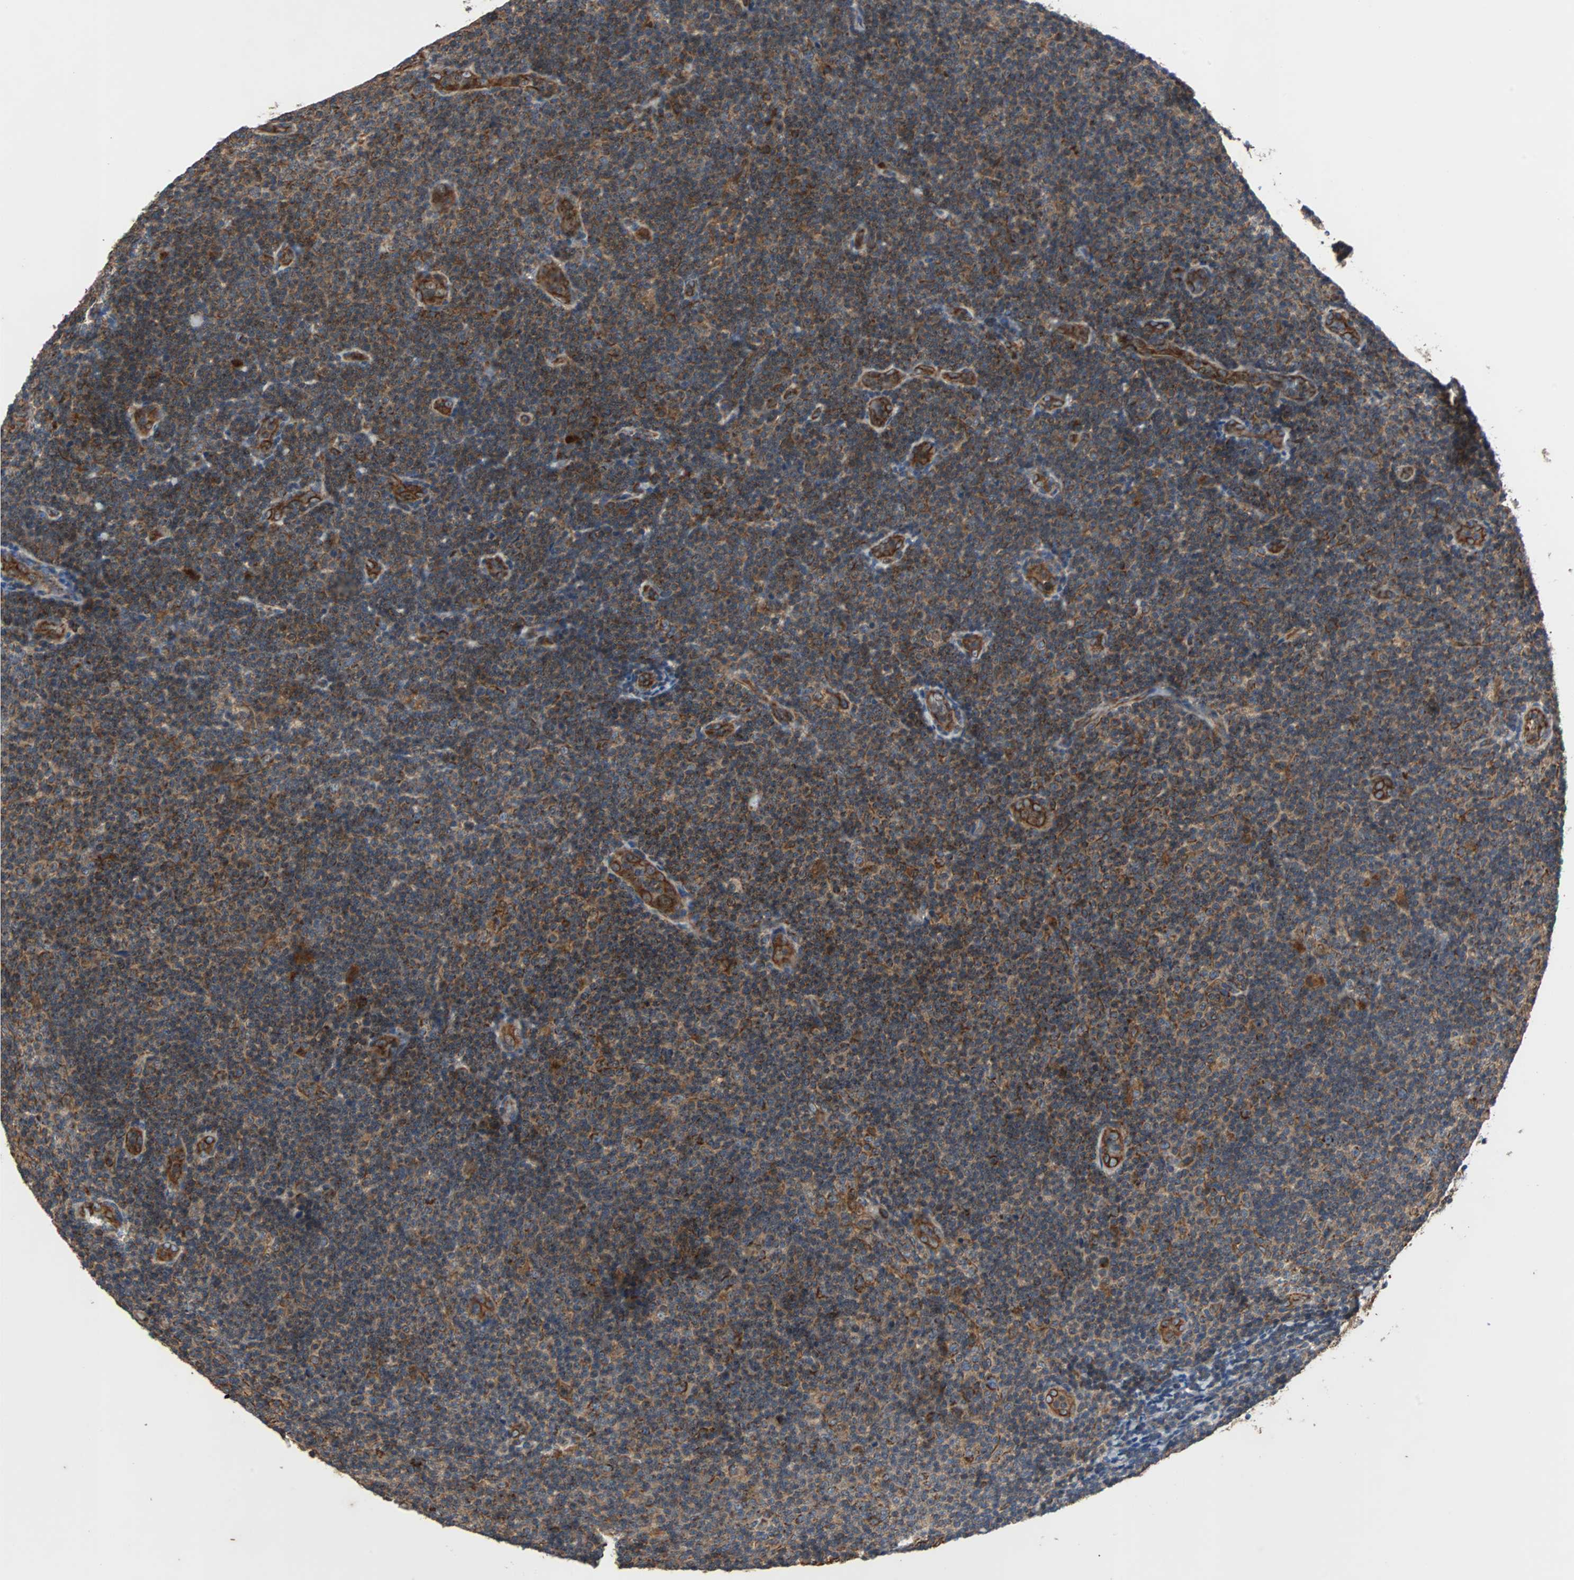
{"staining": {"intensity": "moderate", "quantity": ">75%", "location": "cytoplasmic/membranous"}, "tissue": "lymphoma", "cell_type": "Tumor cells", "image_type": "cancer", "snomed": [{"axis": "morphology", "description": "Malignant lymphoma, non-Hodgkin's type, Low grade"}, {"axis": "topography", "description": "Lymph node"}], "caption": "The image shows immunohistochemical staining of malignant lymphoma, non-Hodgkin's type (low-grade). There is moderate cytoplasmic/membranous positivity is seen in approximately >75% of tumor cells. (Brightfield microscopy of DAB IHC at high magnification).", "gene": "ACTR3", "patient": {"sex": "male", "age": 83}}